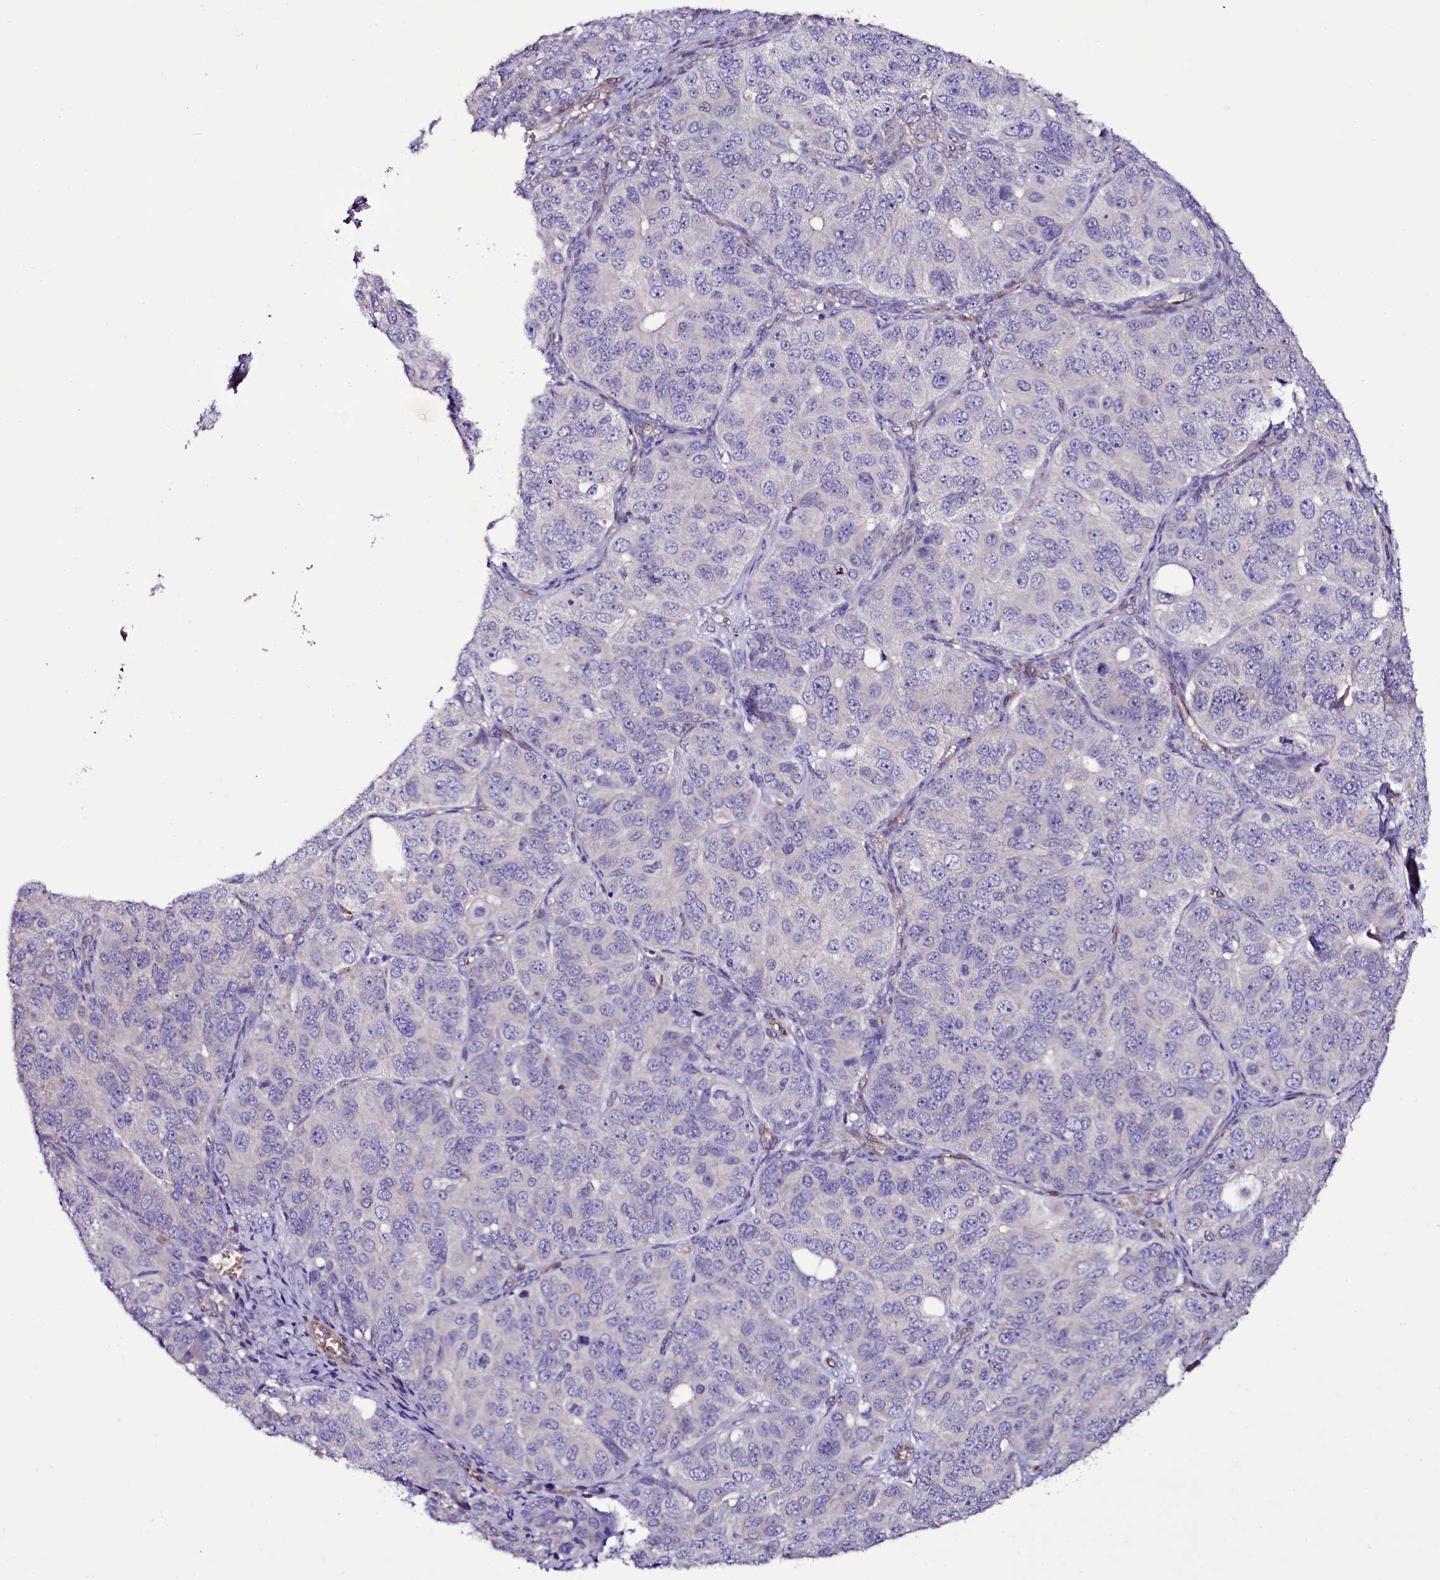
{"staining": {"intensity": "negative", "quantity": "none", "location": "none"}, "tissue": "ovarian cancer", "cell_type": "Tumor cells", "image_type": "cancer", "snomed": [{"axis": "morphology", "description": "Carcinoma, endometroid"}, {"axis": "topography", "description": "Ovary"}], "caption": "Endometroid carcinoma (ovarian) was stained to show a protein in brown. There is no significant expression in tumor cells. (DAB (3,3'-diaminobenzidine) immunohistochemistry visualized using brightfield microscopy, high magnification).", "gene": "MEX3C", "patient": {"sex": "female", "age": 51}}